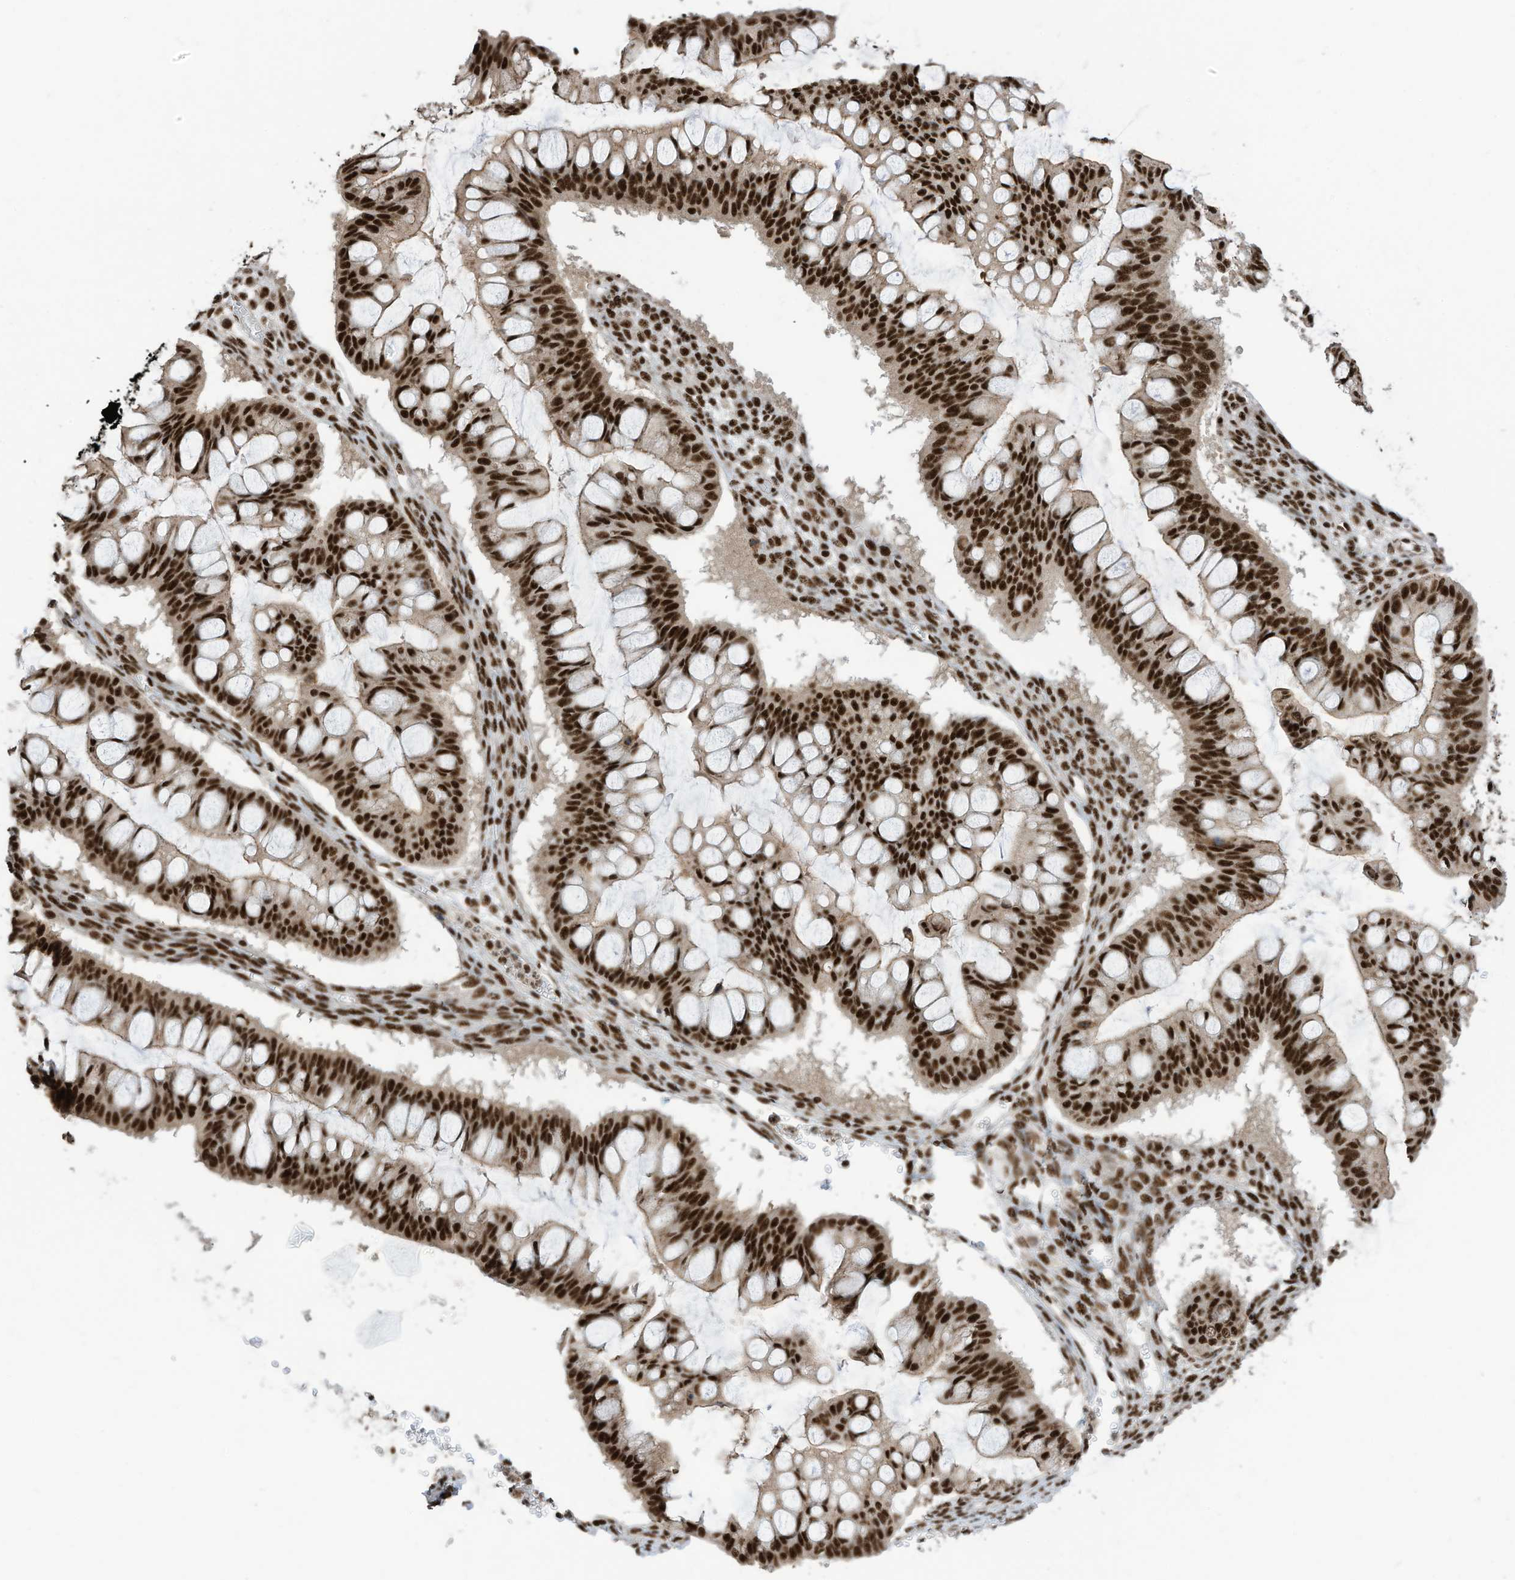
{"staining": {"intensity": "strong", "quantity": ">75%", "location": "nuclear"}, "tissue": "ovarian cancer", "cell_type": "Tumor cells", "image_type": "cancer", "snomed": [{"axis": "morphology", "description": "Cystadenocarcinoma, mucinous, NOS"}, {"axis": "topography", "description": "Ovary"}], "caption": "Protein staining of ovarian mucinous cystadenocarcinoma tissue exhibits strong nuclear positivity in about >75% of tumor cells. (DAB = brown stain, brightfield microscopy at high magnification).", "gene": "SF3A3", "patient": {"sex": "female", "age": 73}}